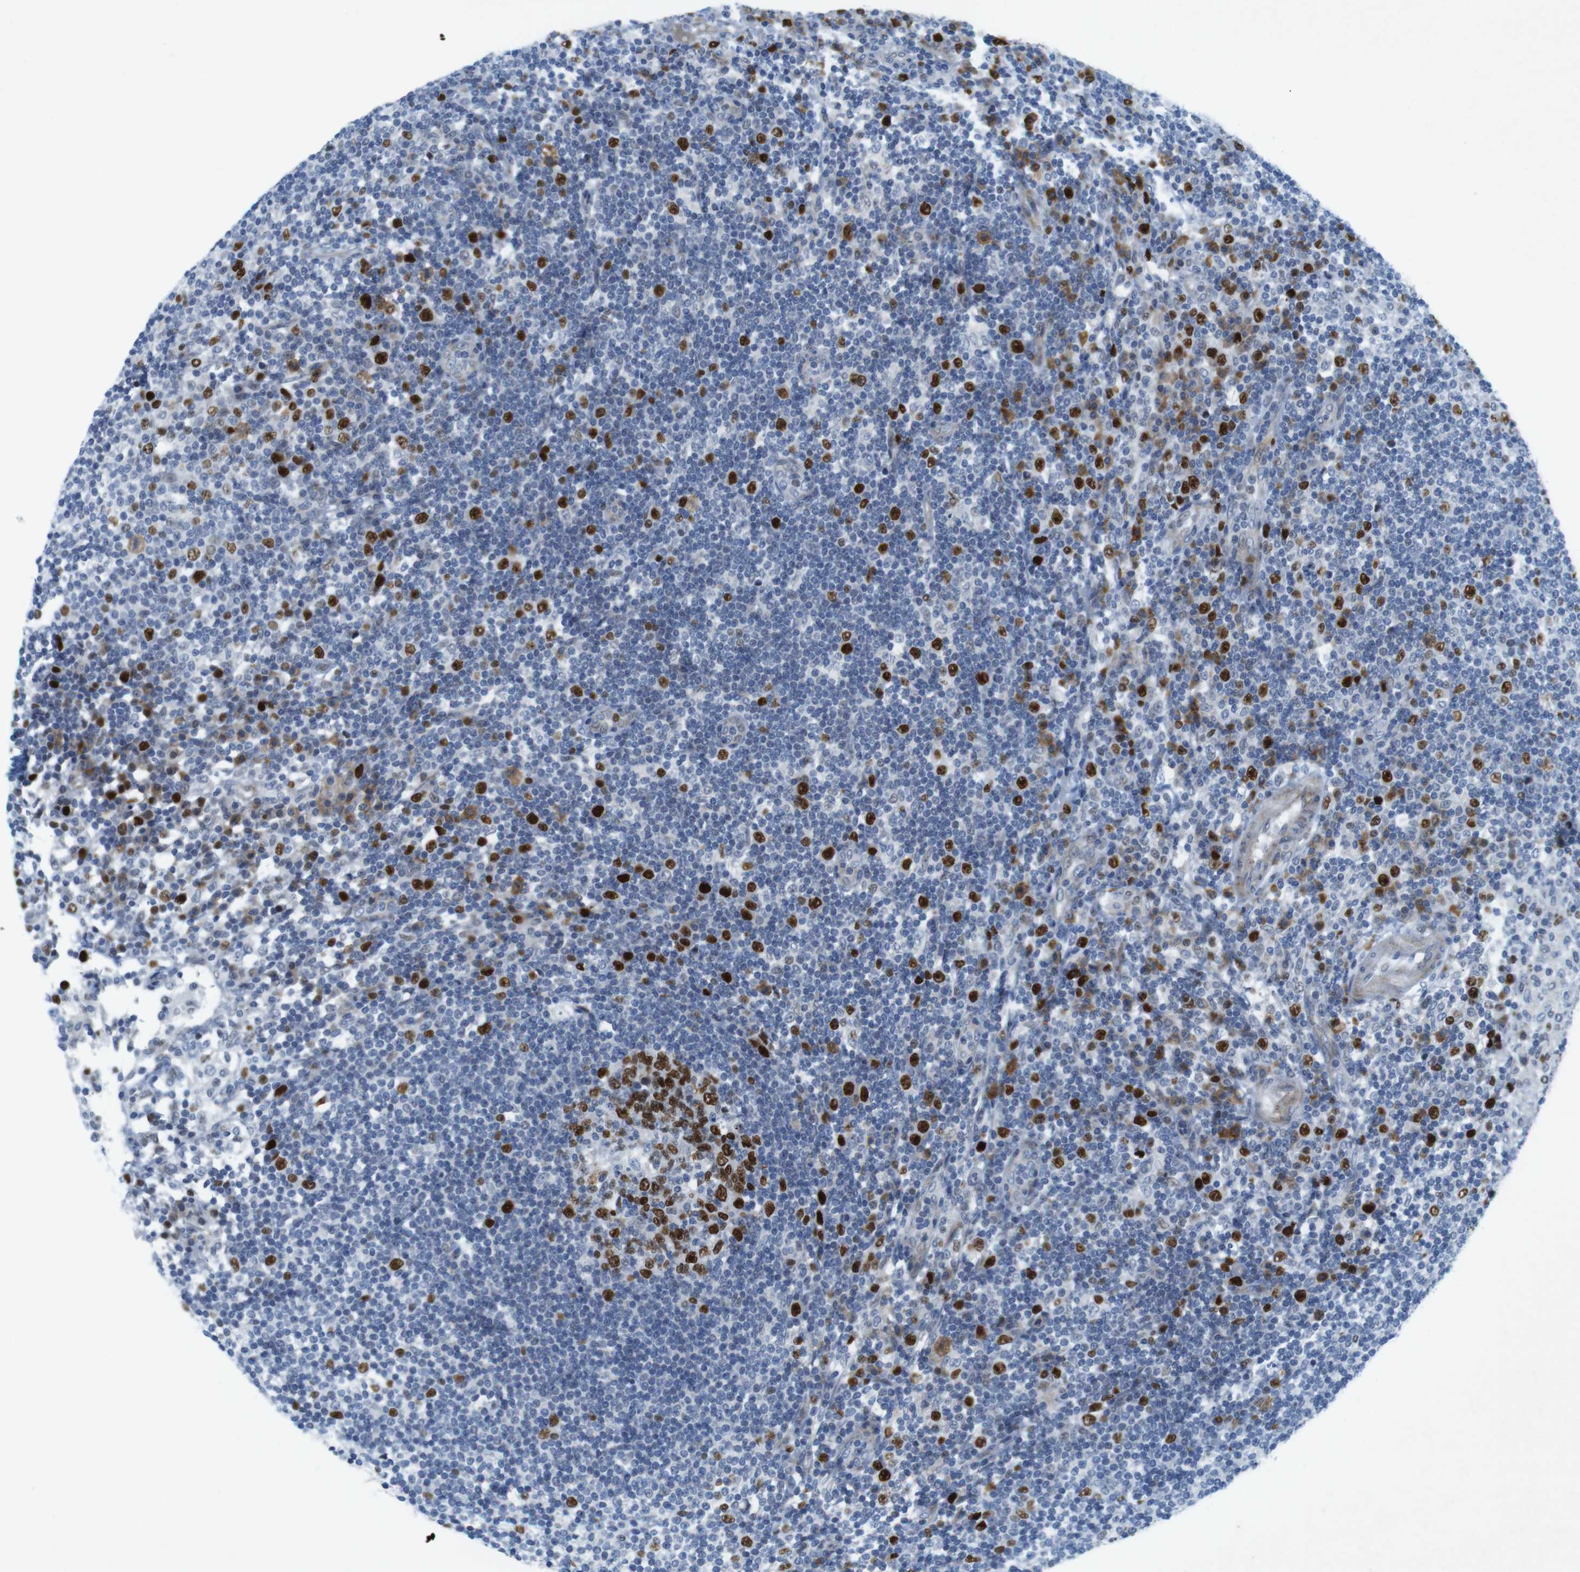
{"staining": {"intensity": "strong", "quantity": "25%-75%", "location": "nuclear"}, "tissue": "lymph node", "cell_type": "Germinal center cells", "image_type": "normal", "snomed": [{"axis": "morphology", "description": "Normal tissue, NOS"}, {"axis": "topography", "description": "Lymph node"}], "caption": "Strong nuclear staining is seen in about 25%-75% of germinal center cells in normal lymph node.", "gene": "CHAF1A", "patient": {"sex": "female", "age": 53}}